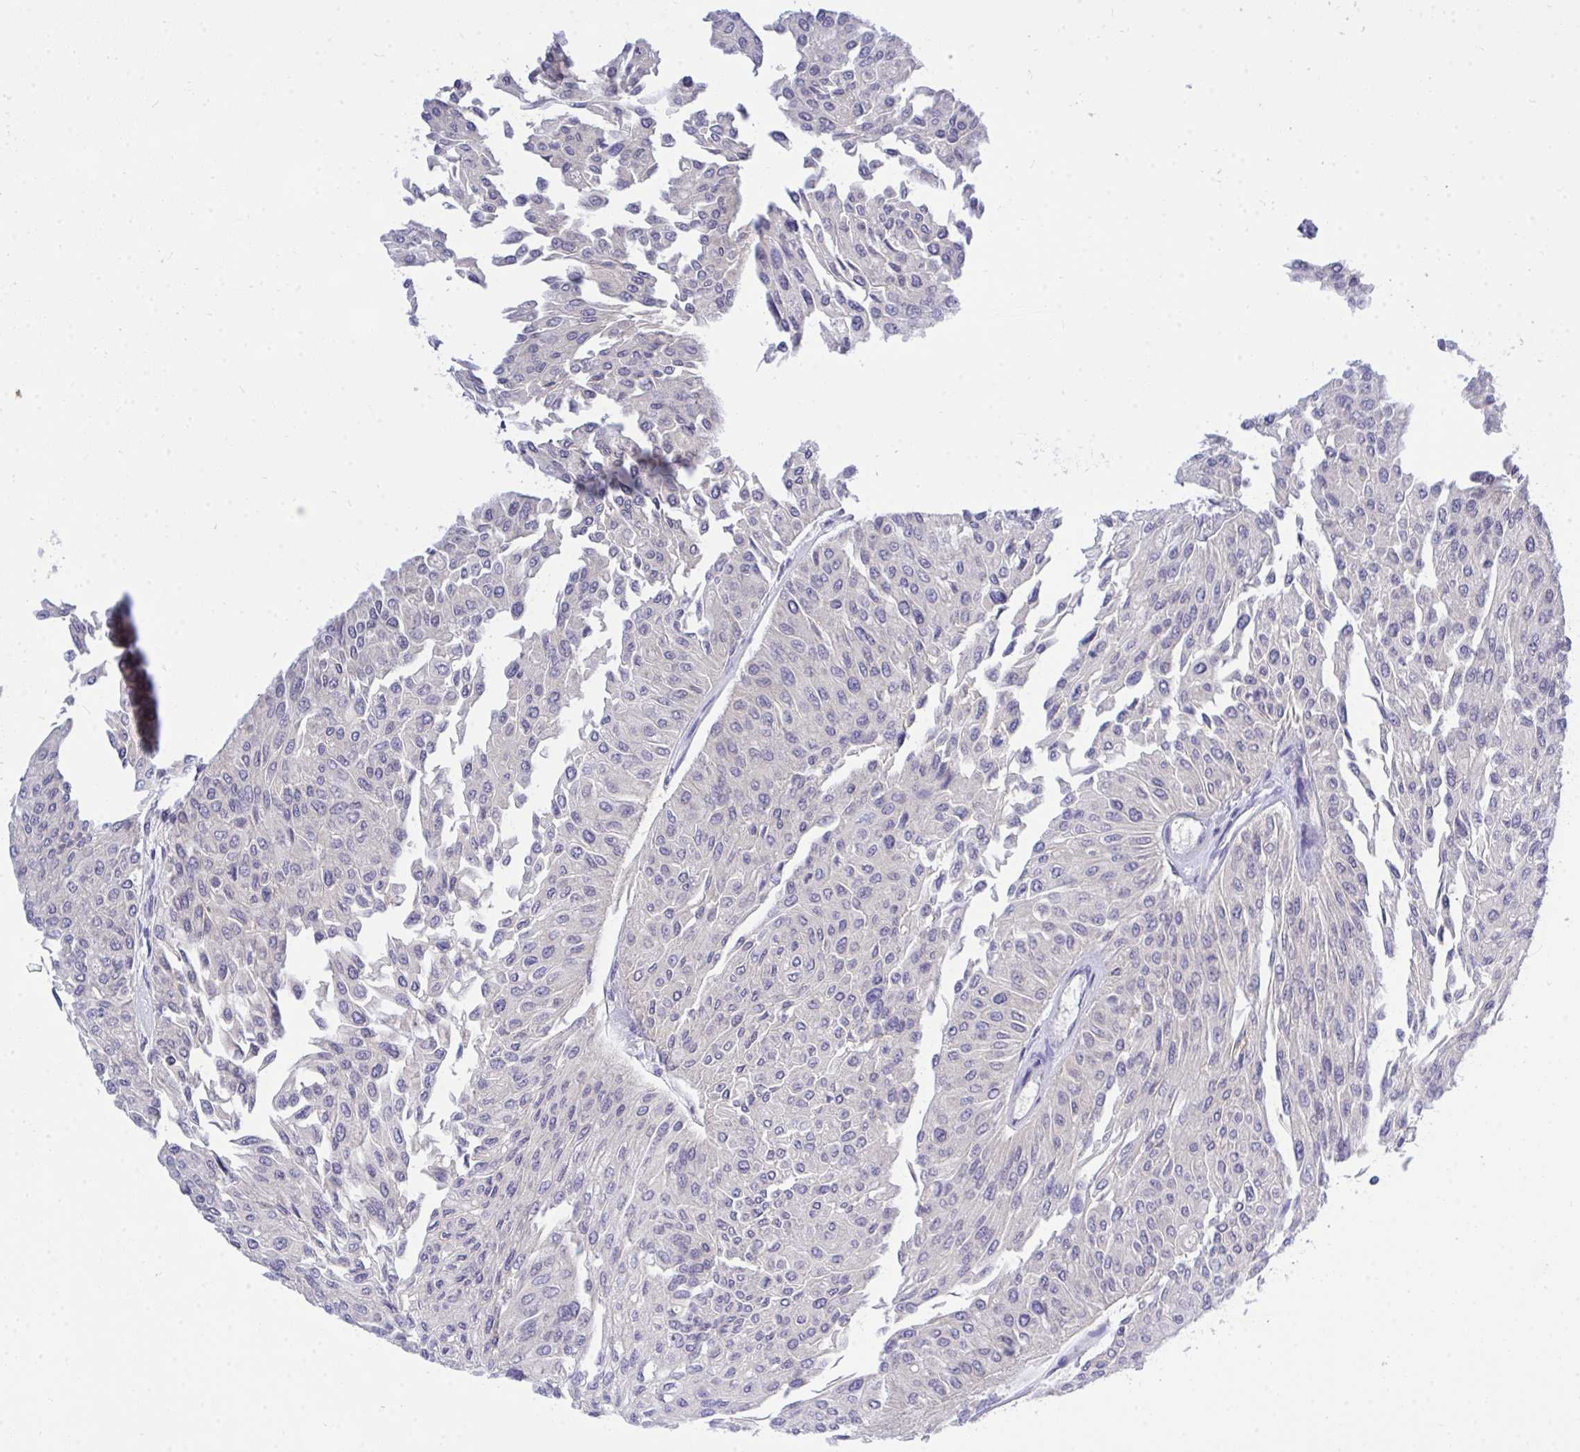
{"staining": {"intensity": "negative", "quantity": "none", "location": "none"}, "tissue": "urothelial cancer", "cell_type": "Tumor cells", "image_type": "cancer", "snomed": [{"axis": "morphology", "description": "Urothelial carcinoma, Low grade"}, {"axis": "topography", "description": "Urinary bladder"}], "caption": "Immunohistochemistry micrograph of human urothelial cancer stained for a protein (brown), which exhibits no expression in tumor cells. (Immunohistochemistry (ihc), brightfield microscopy, high magnification).", "gene": "THOP1", "patient": {"sex": "male", "age": 67}}